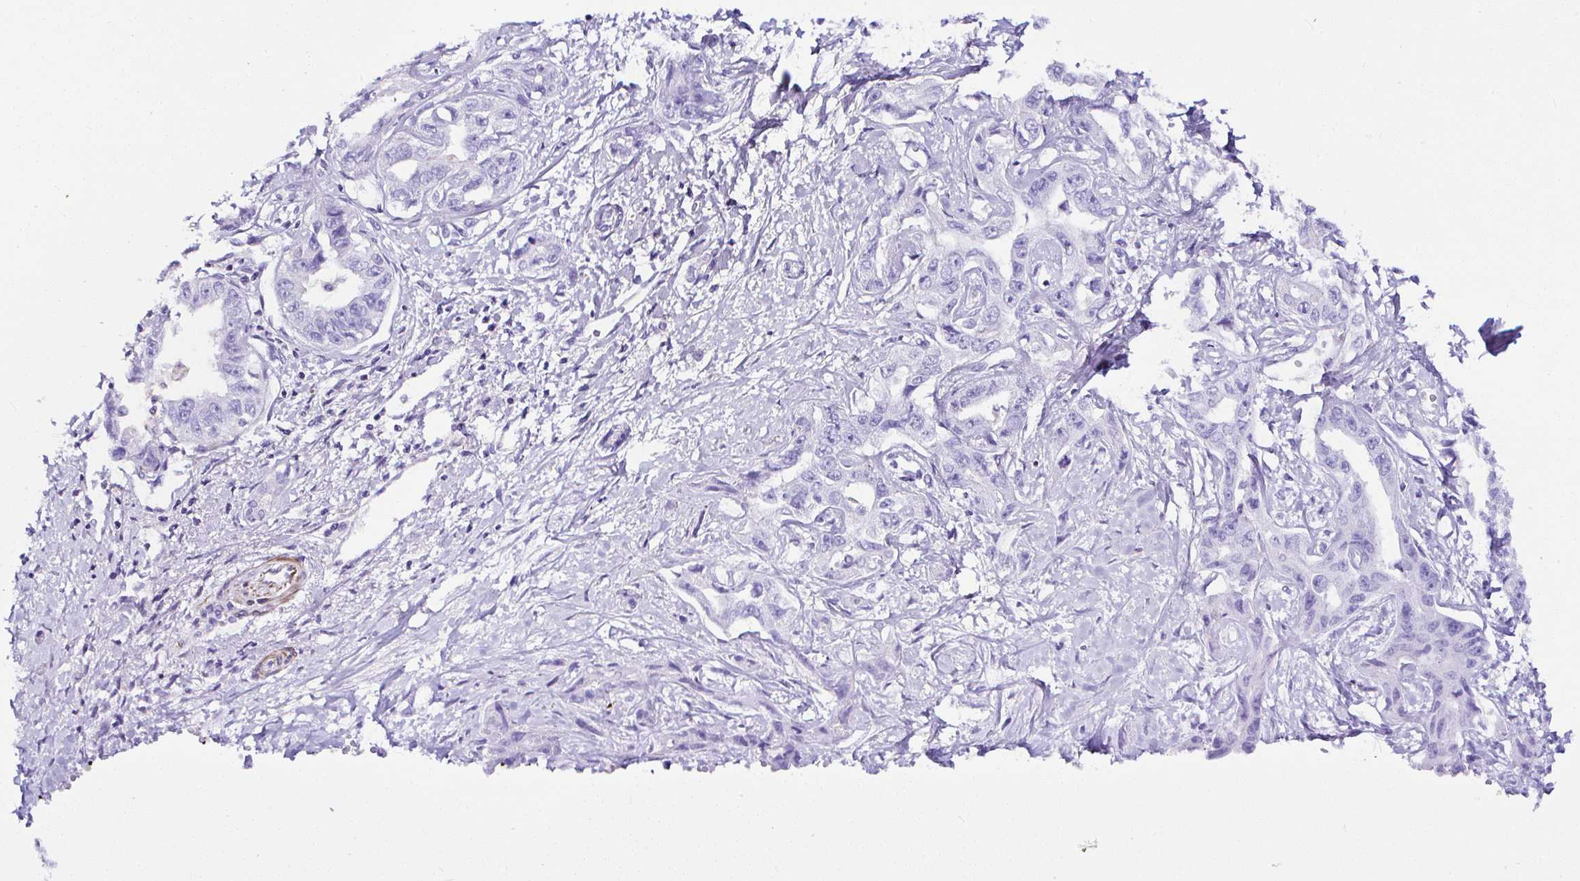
{"staining": {"intensity": "negative", "quantity": "none", "location": "none"}, "tissue": "liver cancer", "cell_type": "Tumor cells", "image_type": "cancer", "snomed": [{"axis": "morphology", "description": "Cholangiocarcinoma"}, {"axis": "topography", "description": "Liver"}], "caption": "A histopathology image of human cholangiocarcinoma (liver) is negative for staining in tumor cells.", "gene": "DEPDC5", "patient": {"sex": "male", "age": 59}}